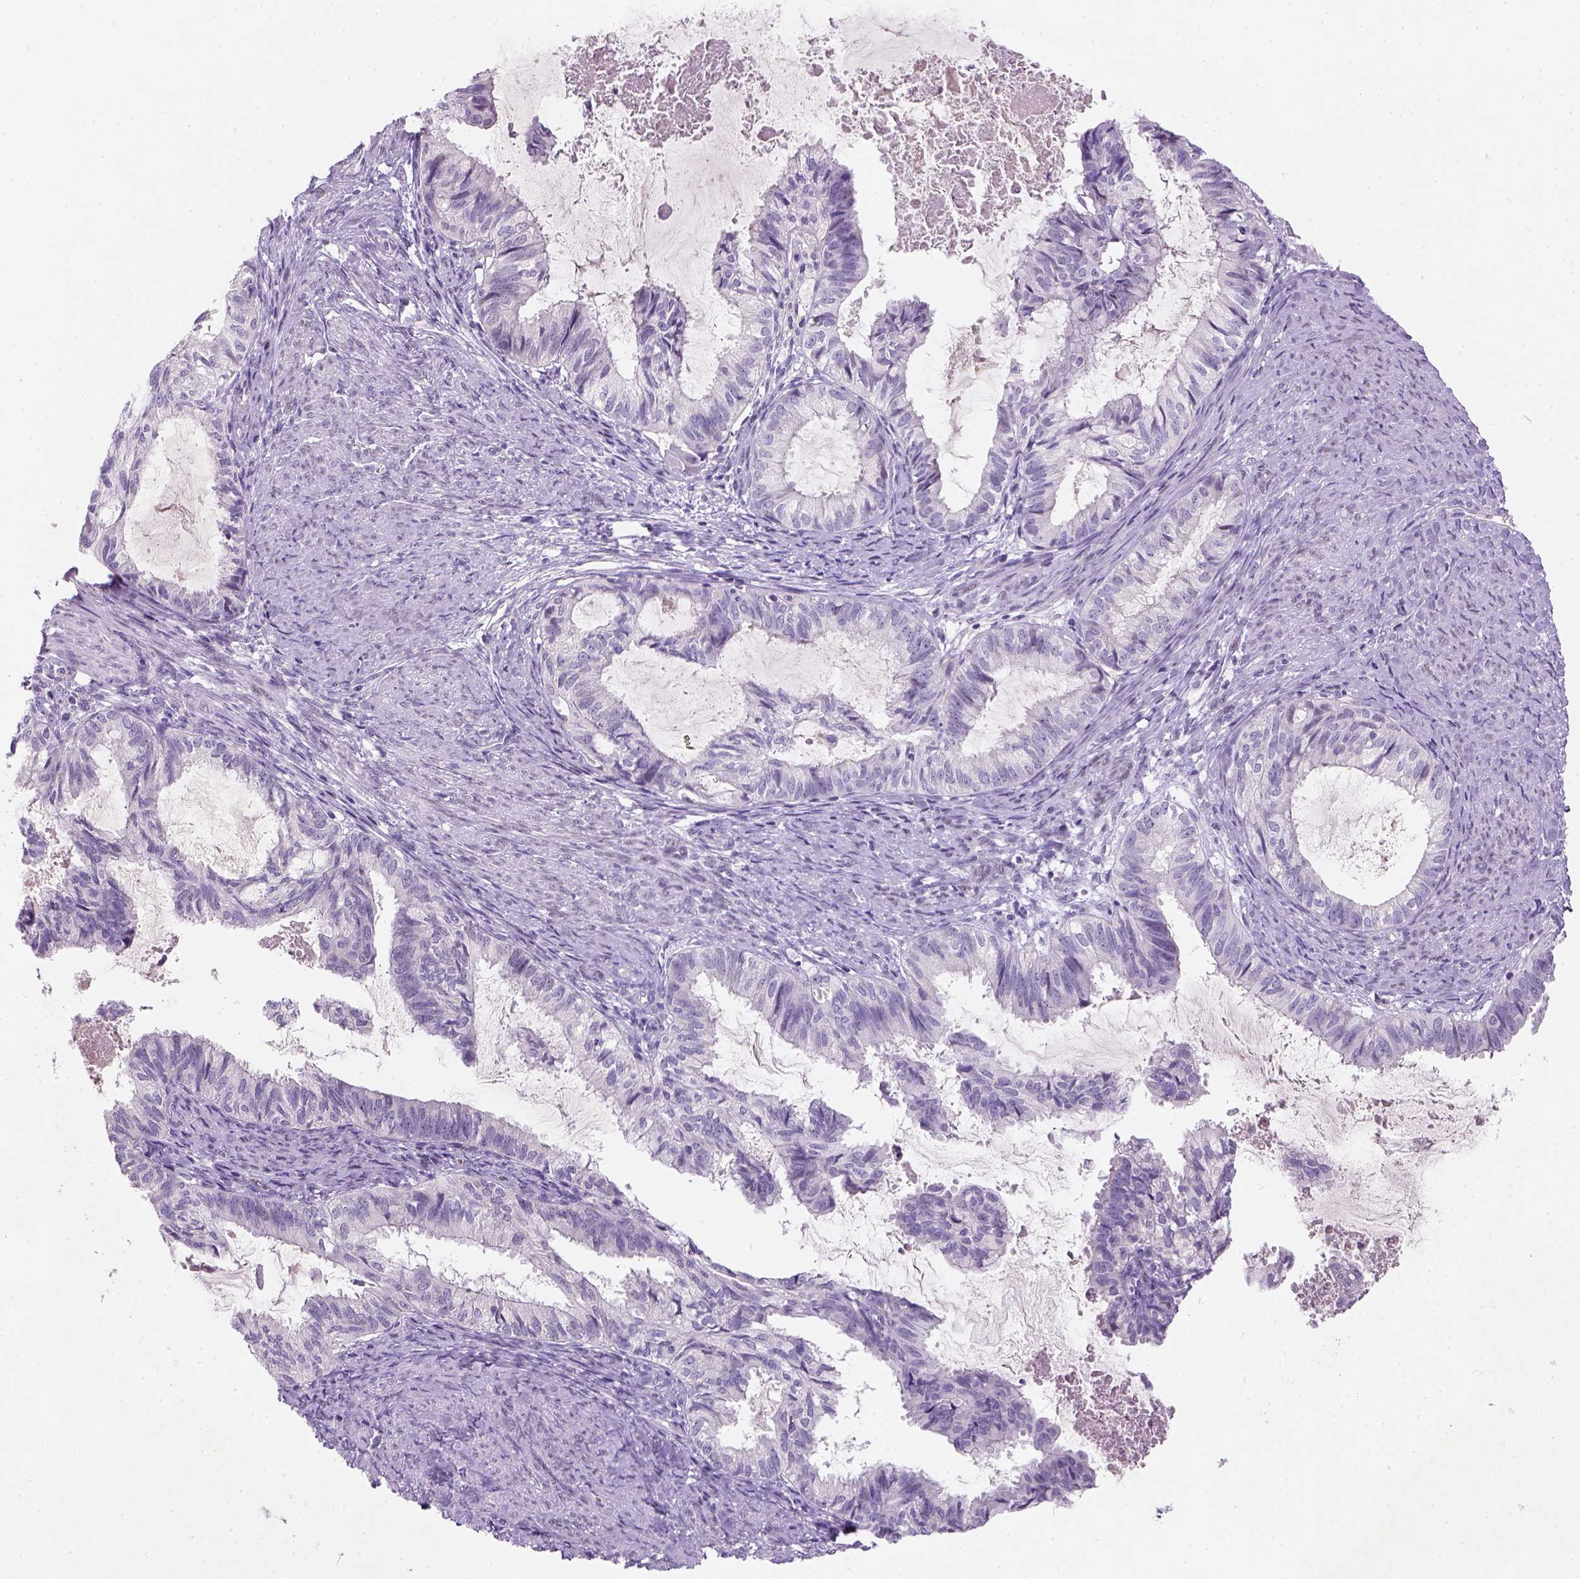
{"staining": {"intensity": "negative", "quantity": "none", "location": "none"}, "tissue": "endometrial cancer", "cell_type": "Tumor cells", "image_type": "cancer", "snomed": [{"axis": "morphology", "description": "Adenocarcinoma, NOS"}, {"axis": "topography", "description": "Endometrium"}], "caption": "Endometrial cancer was stained to show a protein in brown. There is no significant positivity in tumor cells.", "gene": "ZMAT4", "patient": {"sex": "female", "age": 86}}